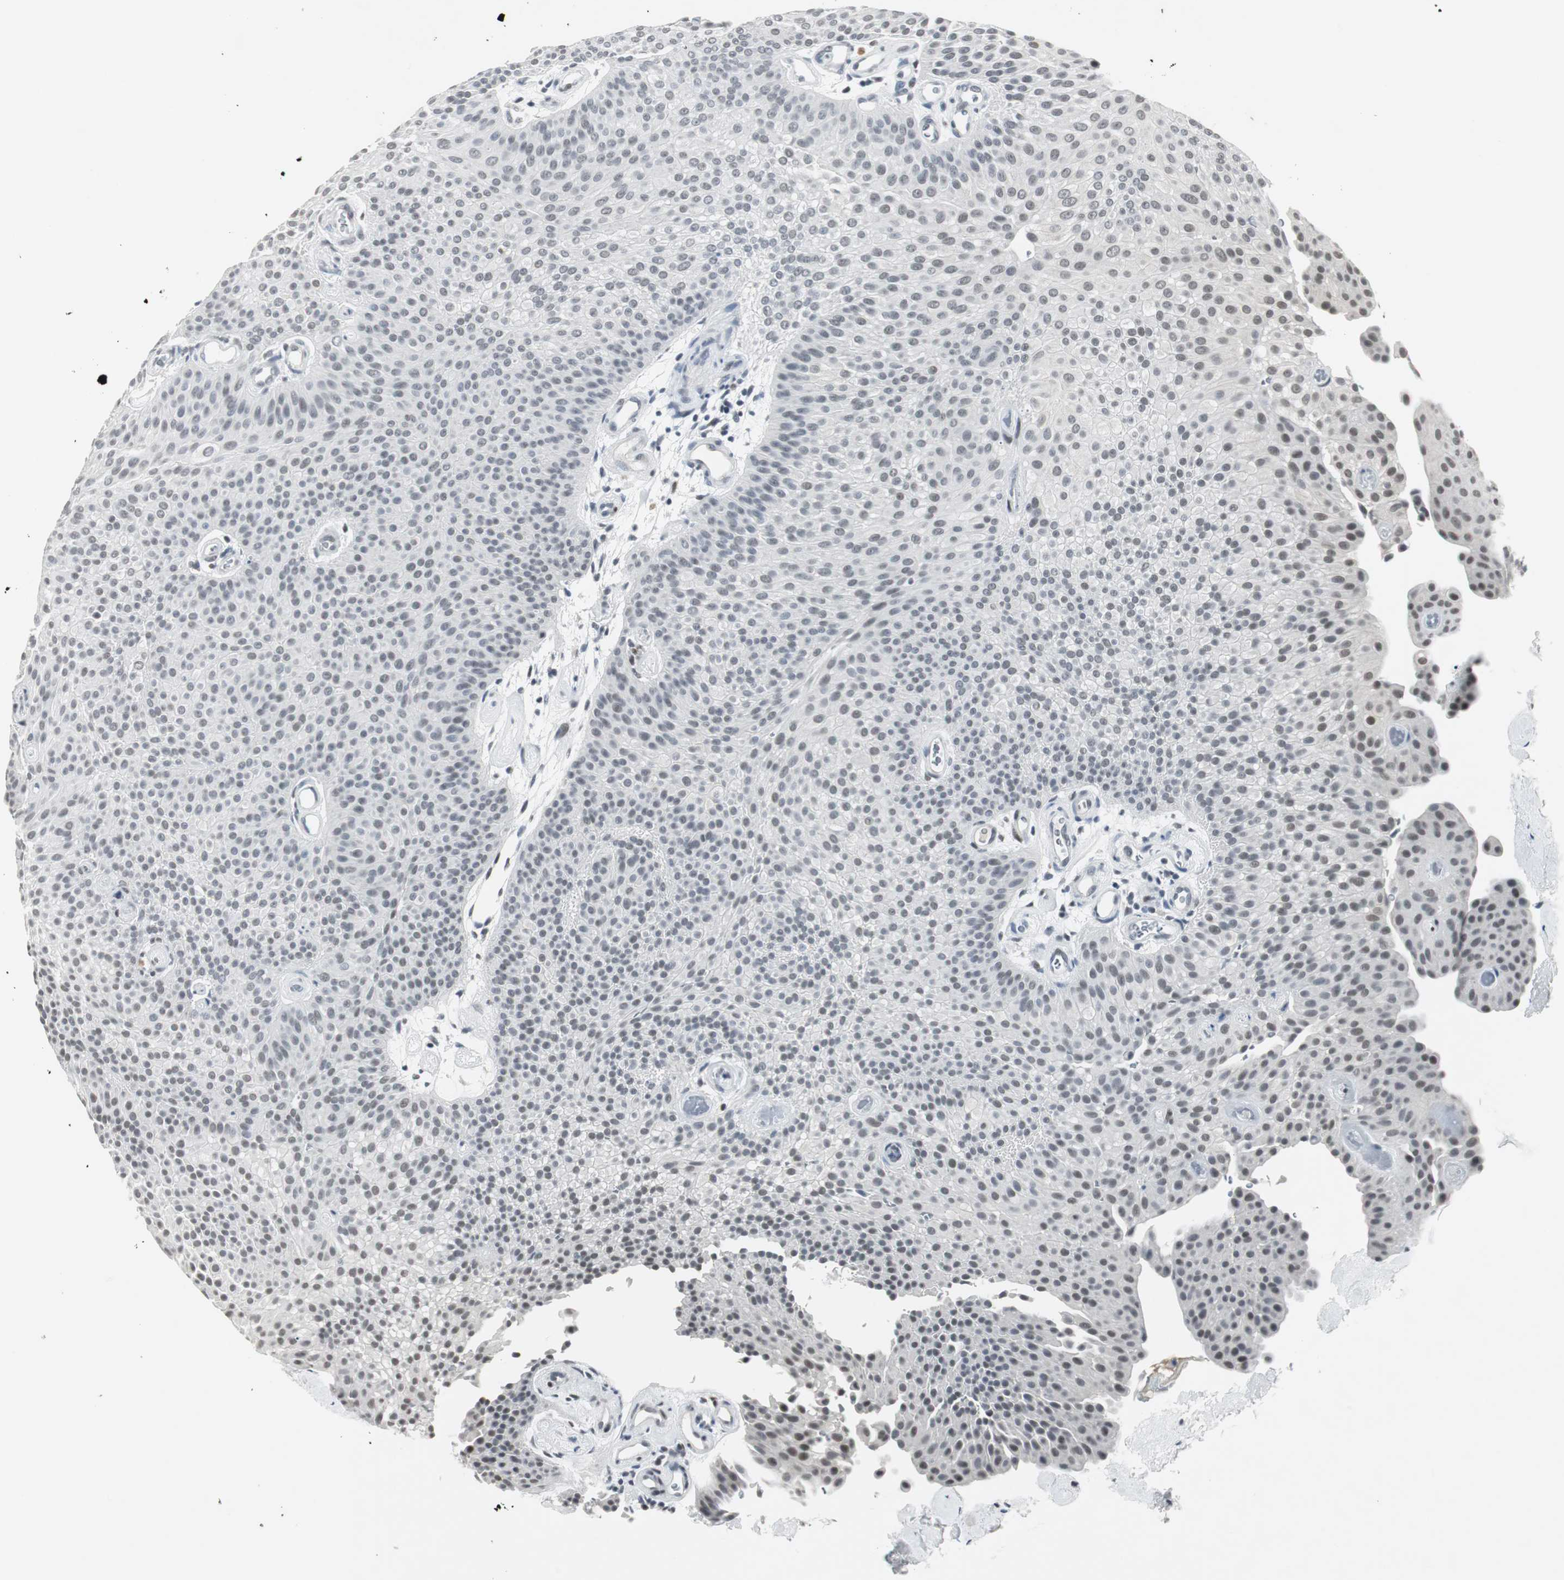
{"staining": {"intensity": "weak", "quantity": "25%-75%", "location": "nuclear"}, "tissue": "urothelial cancer", "cell_type": "Tumor cells", "image_type": "cancer", "snomed": [{"axis": "morphology", "description": "Urothelial carcinoma, Low grade"}, {"axis": "topography", "description": "Urinary bladder"}], "caption": "Immunohistochemical staining of human urothelial cancer demonstrates low levels of weak nuclear protein expression in about 25%-75% of tumor cells. The staining was performed using DAB to visualize the protein expression in brown, while the nuclei were stained in blue with hematoxylin (Magnification: 20x).", "gene": "ELK1", "patient": {"sex": "female", "age": 60}}